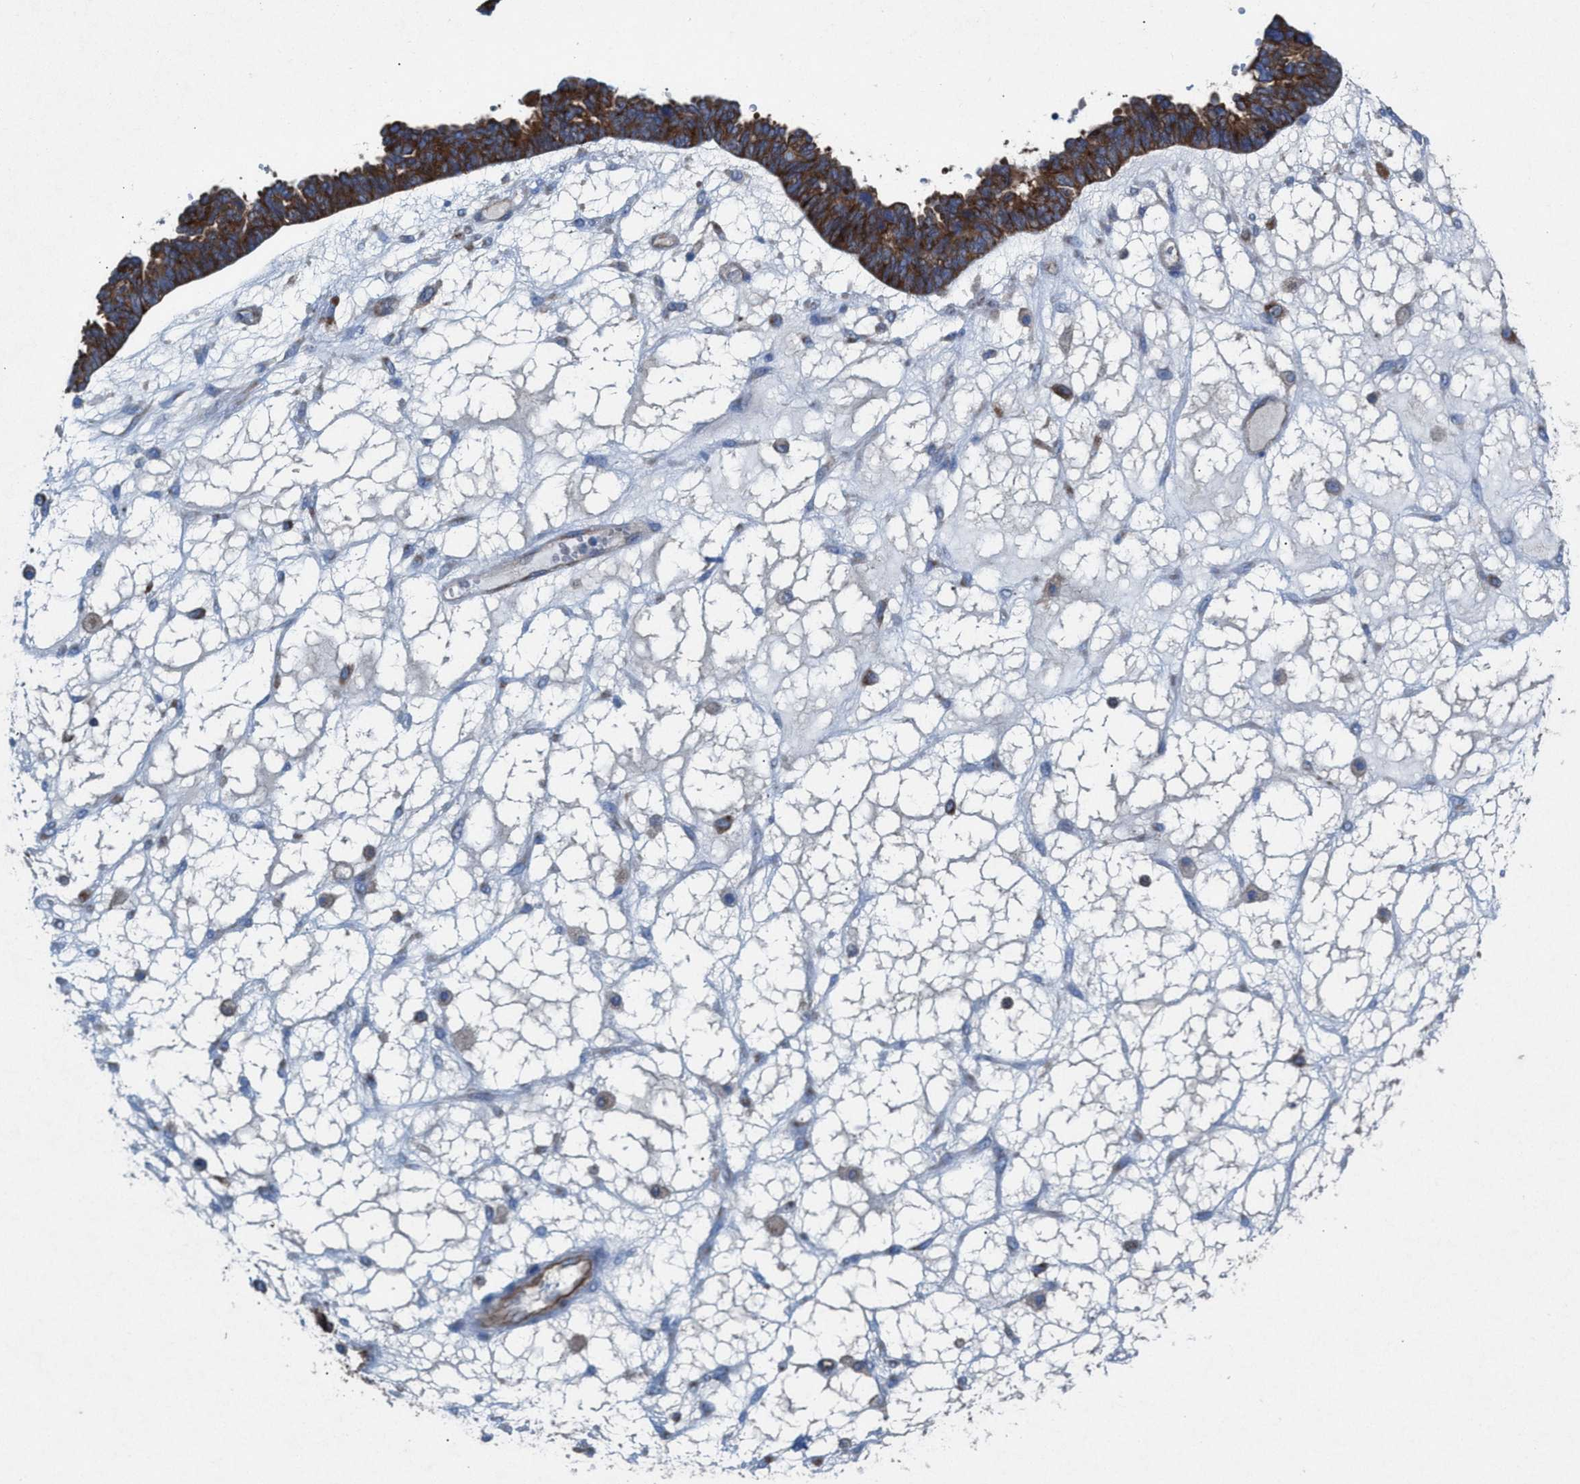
{"staining": {"intensity": "strong", "quantity": ">75%", "location": "cytoplasmic/membranous"}, "tissue": "ovarian cancer", "cell_type": "Tumor cells", "image_type": "cancer", "snomed": [{"axis": "morphology", "description": "Cystadenocarcinoma, serous, NOS"}, {"axis": "topography", "description": "Ovary"}], "caption": "A brown stain shows strong cytoplasmic/membranous staining of a protein in ovarian serous cystadenocarcinoma tumor cells.", "gene": "NYAP1", "patient": {"sex": "female", "age": 79}}